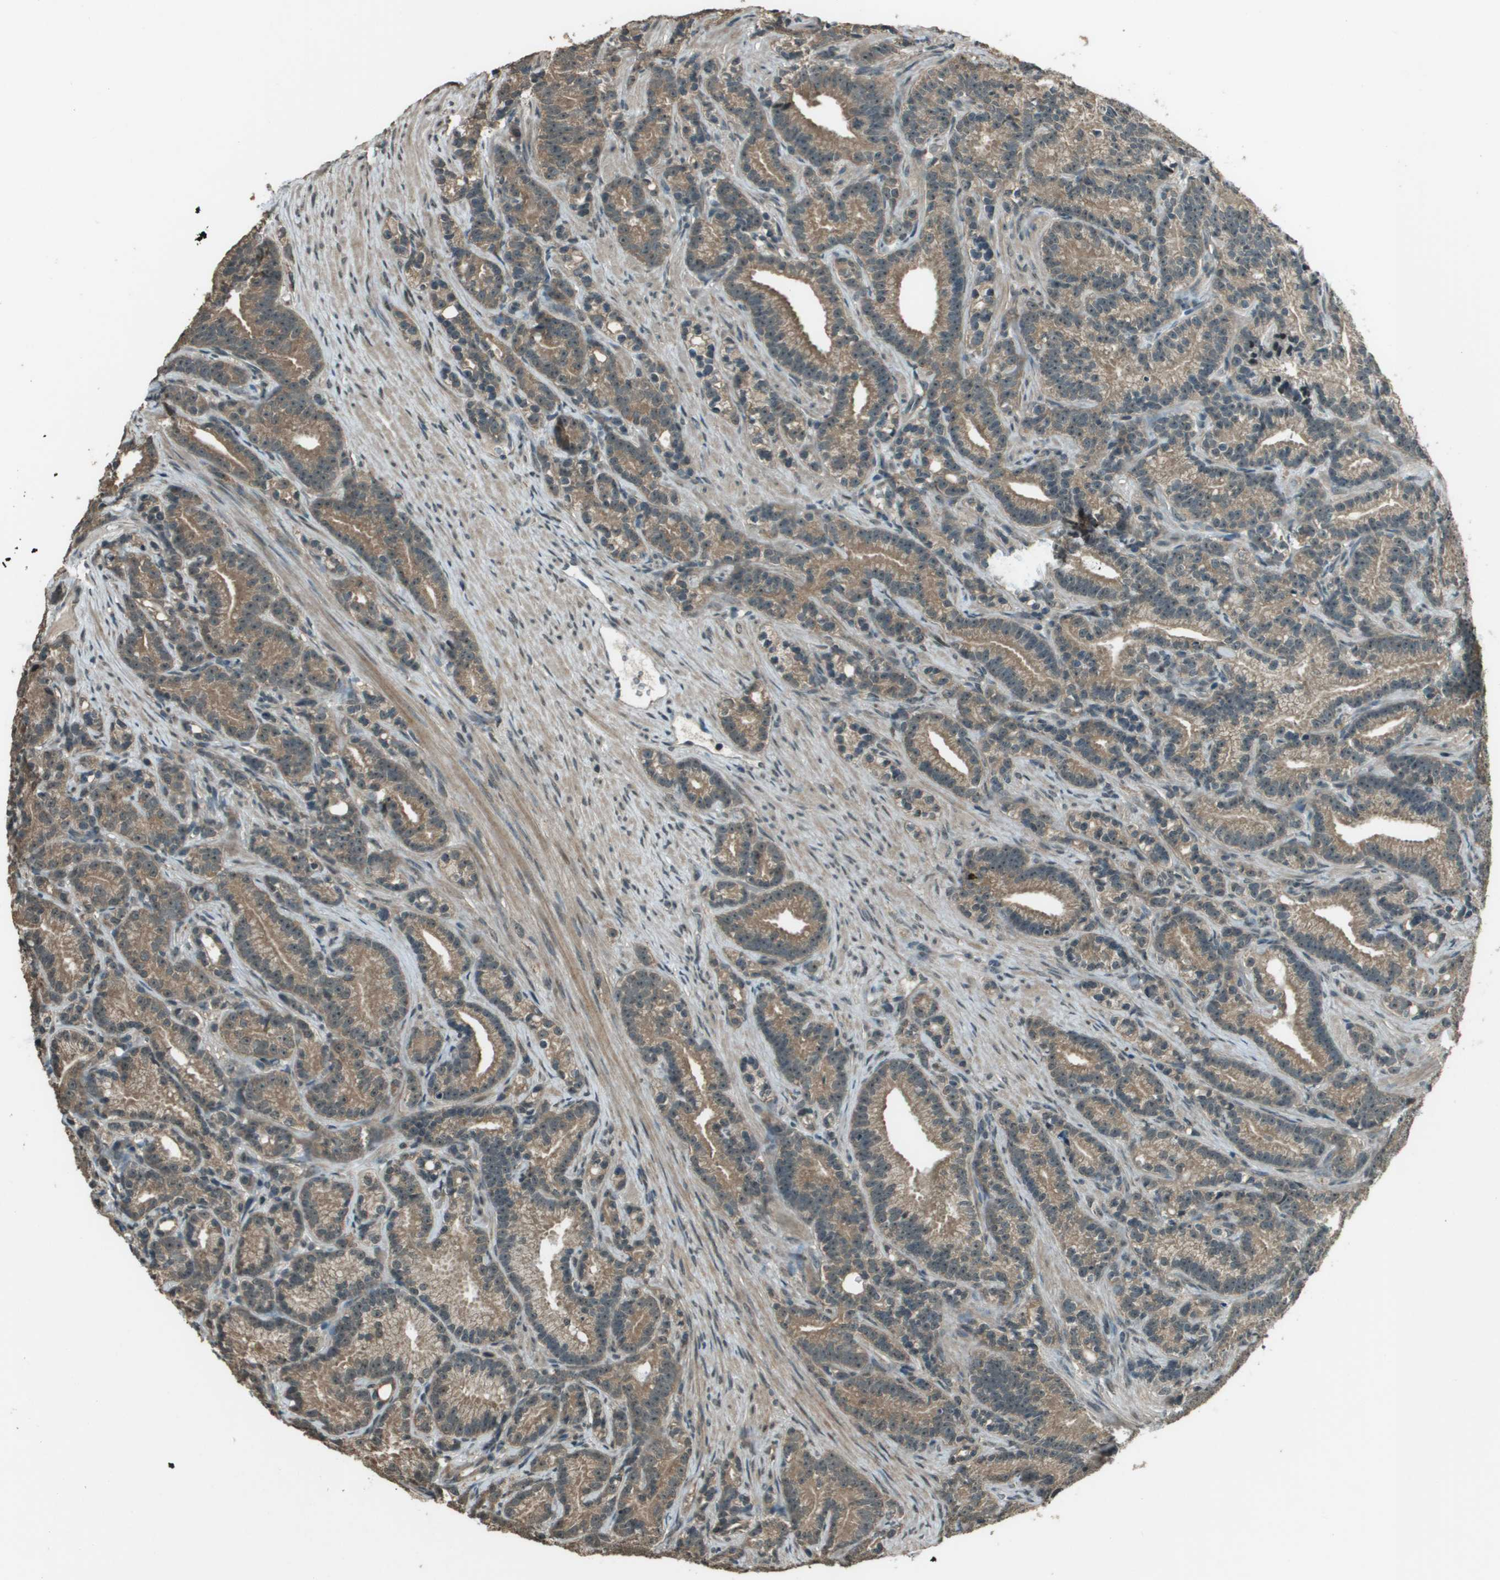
{"staining": {"intensity": "moderate", "quantity": ">75%", "location": "cytoplasmic/membranous"}, "tissue": "prostate cancer", "cell_type": "Tumor cells", "image_type": "cancer", "snomed": [{"axis": "morphology", "description": "Adenocarcinoma, Low grade"}, {"axis": "topography", "description": "Prostate"}], "caption": "Brown immunohistochemical staining in human low-grade adenocarcinoma (prostate) shows moderate cytoplasmic/membranous staining in approximately >75% of tumor cells.", "gene": "SDC3", "patient": {"sex": "male", "age": 89}}